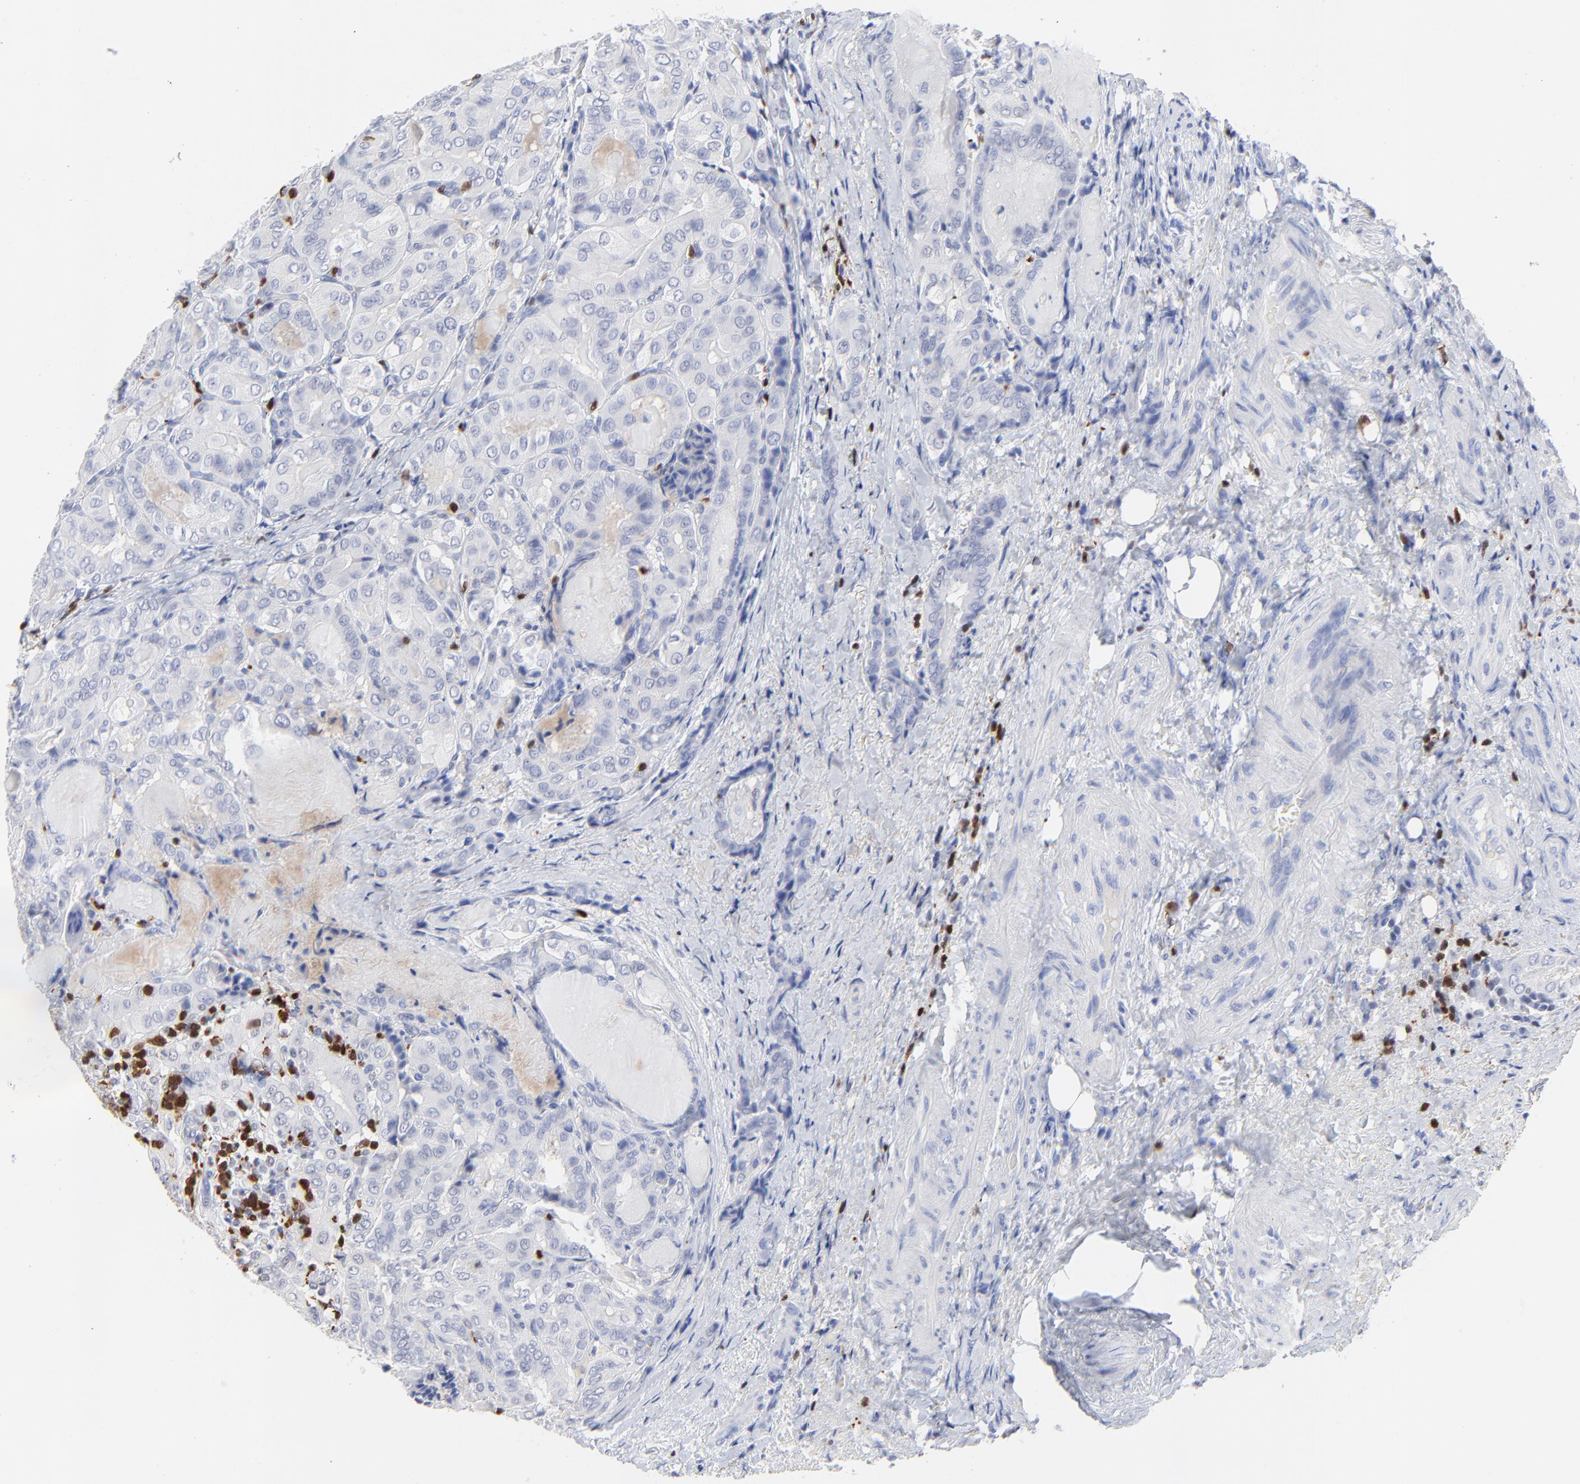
{"staining": {"intensity": "negative", "quantity": "none", "location": "none"}, "tissue": "thyroid cancer", "cell_type": "Tumor cells", "image_type": "cancer", "snomed": [{"axis": "morphology", "description": "Papillary adenocarcinoma, NOS"}, {"axis": "topography", "description": "Thyroid gland"}], "caption": "Thyroid cancer (papillary adenocarcinoma) stained for a protein using immunohistochemistry (IHC) exhibits no staining tumor cells.", "gene": "ZAP70", "patient": {"sex": "female", "age": 71}}